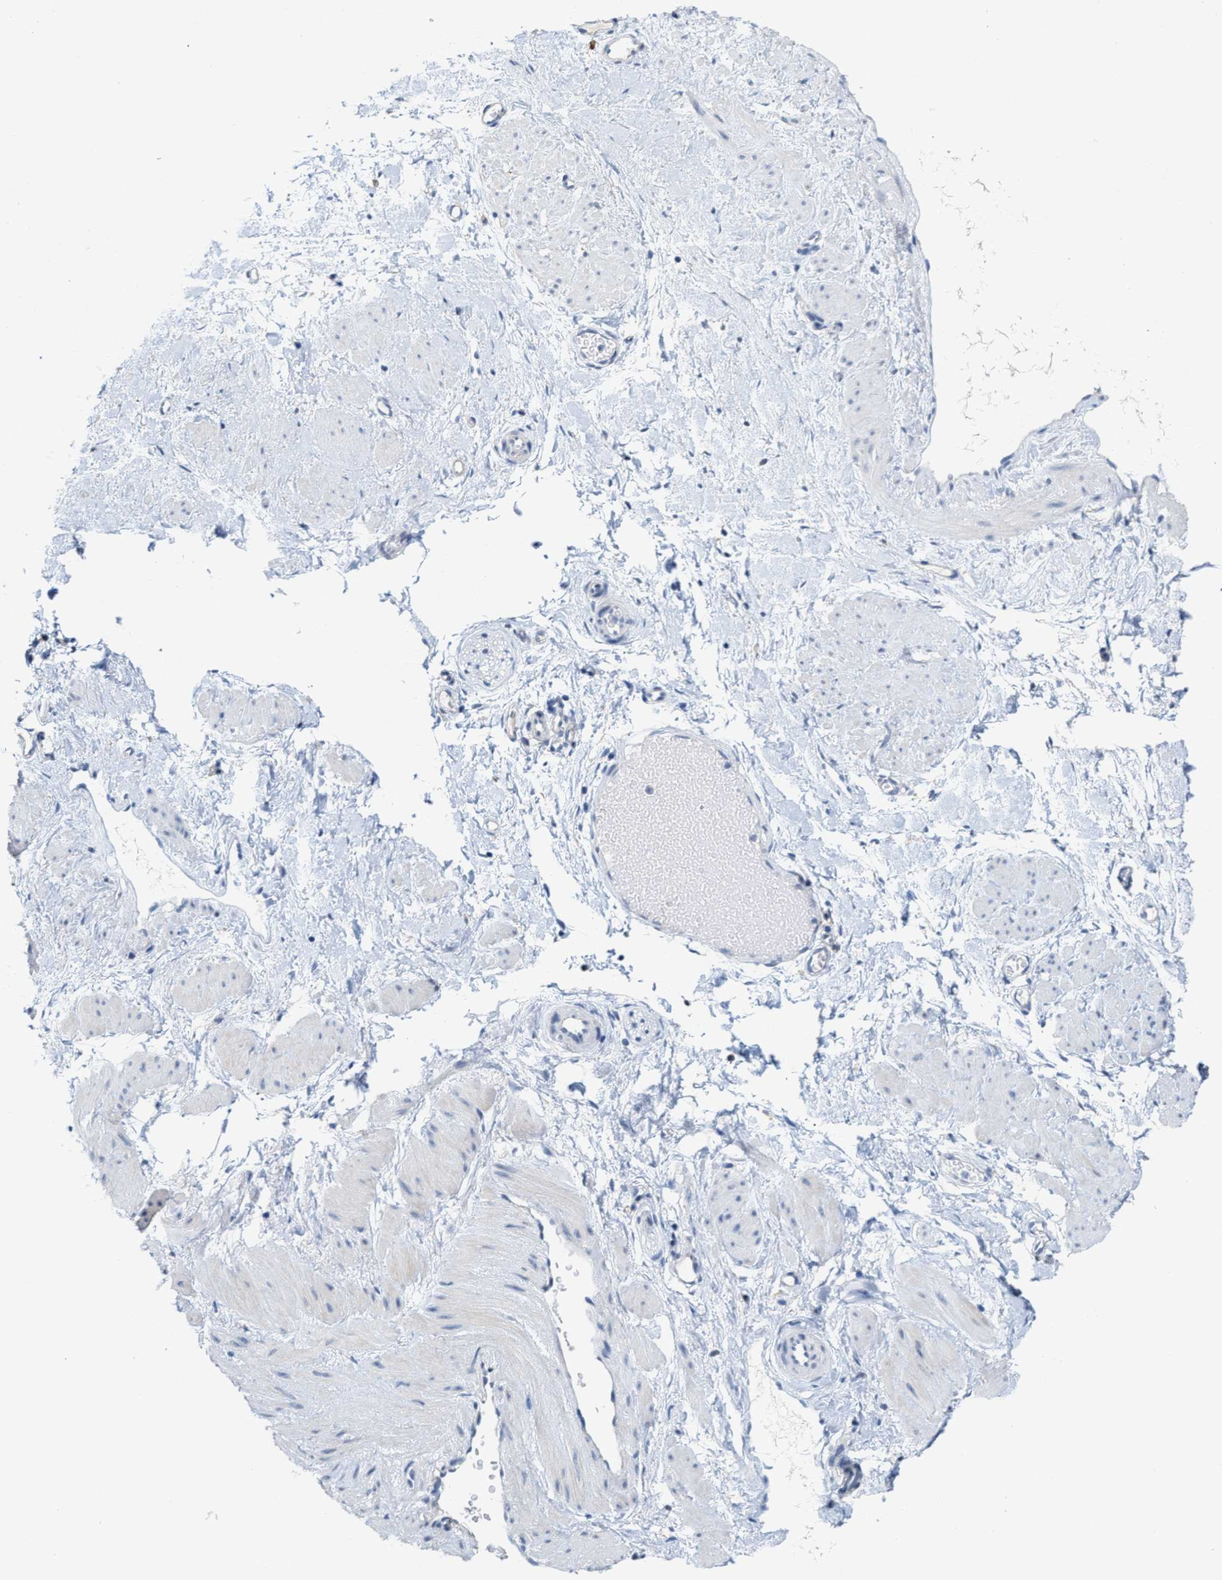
{"staining": {"intensity": "moderate", "quantity": "<25%", "location": "cytoplasmic/membranous"}, "tissue": "adipose tissue", "cell_type": "Adipocytes", "image_type": "normal", "snomed": [{"axis": "morphology", "description": "Normal tissue, NOS"}, {"axis": "topography", "description": "Soft tissue"}], "caption": "Immunohistochemical staining of normal human adipose tissue demonstrates low levels of moderate cytoplasmic/membranous positivity in about <25% of adipocytes.", "gene": "RYR2", "patient": {"sex": "male", "age": 72}}